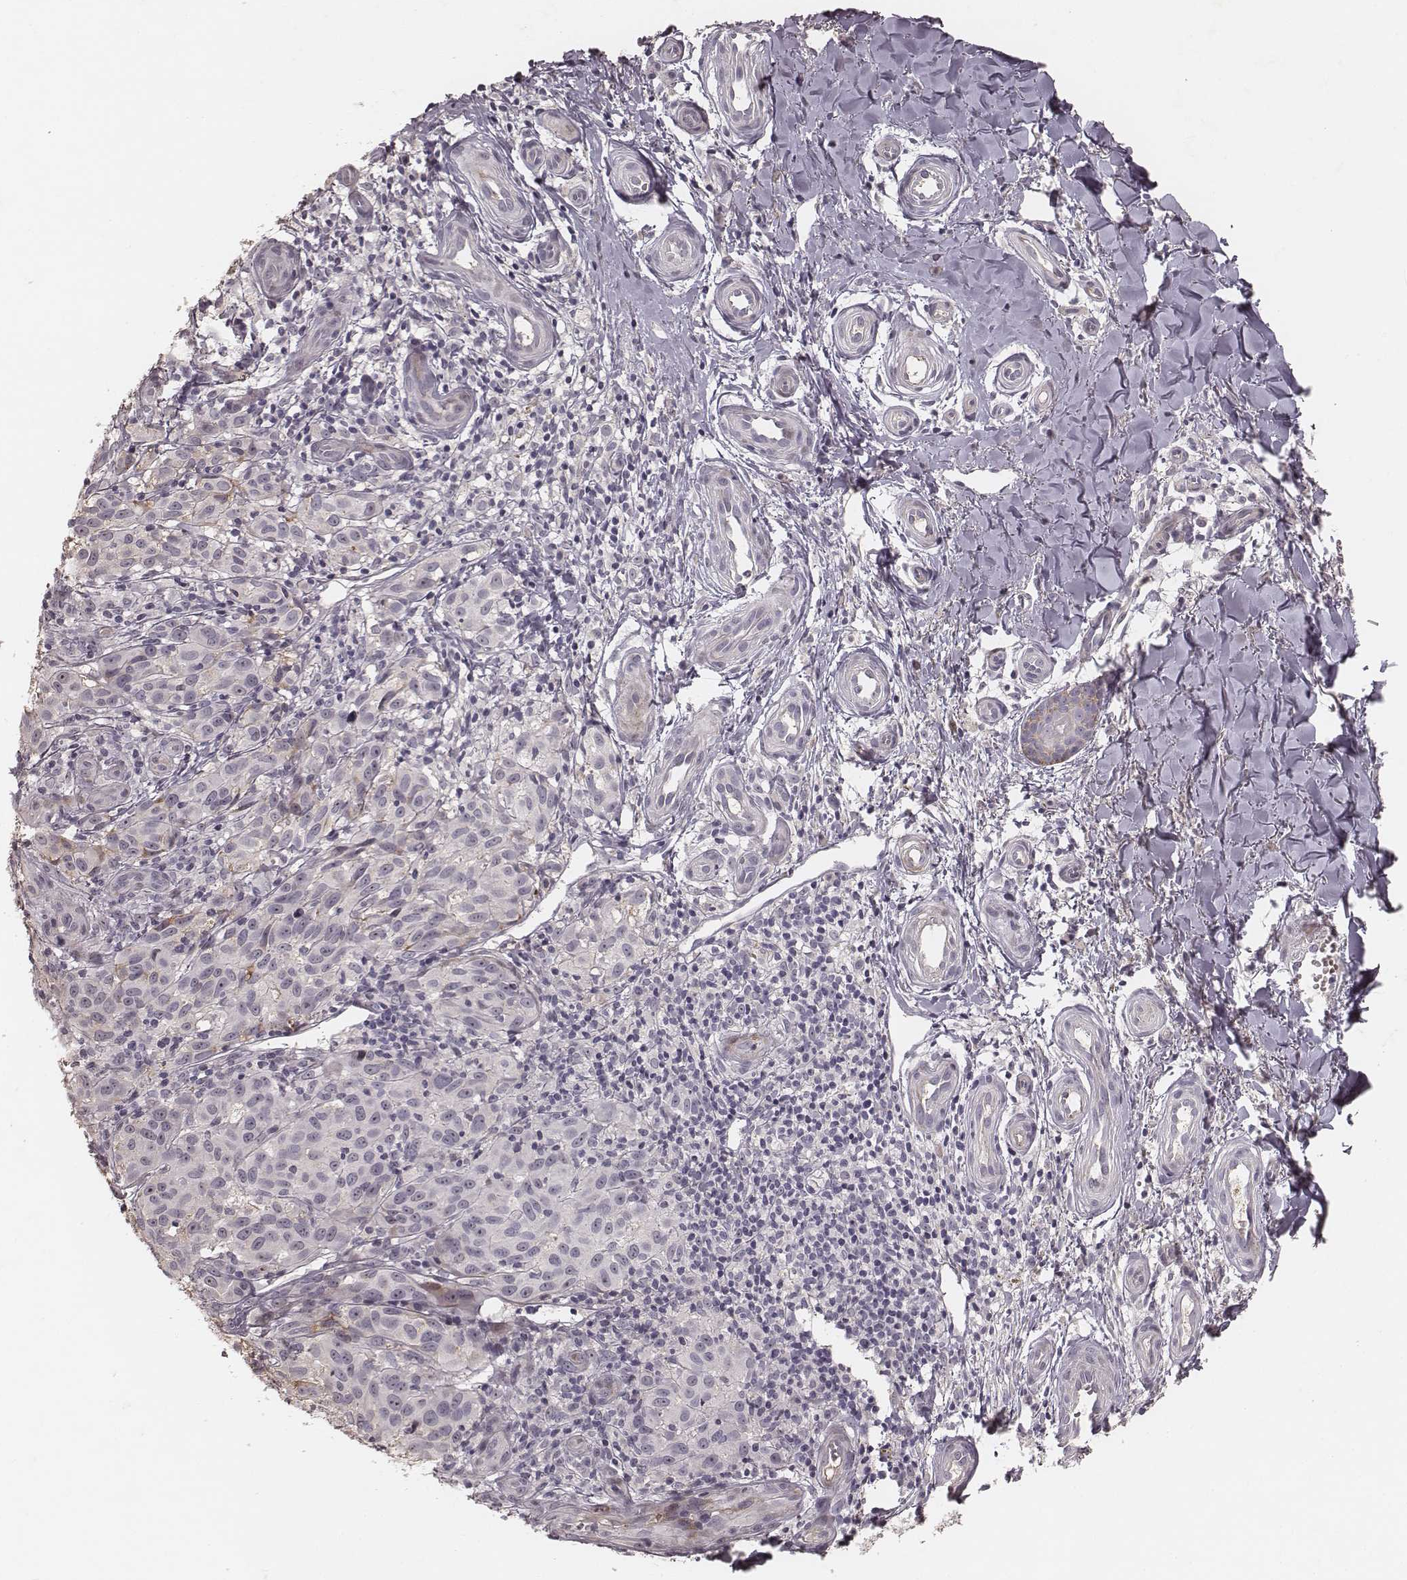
{"staining": {"intensity": "negative", "quantity": "none", "location": "none"}, "tissue": "melanoma", "cell_type": "Tumor cells", "image_type": "cancer", "snomed": [{"axis": "morphology", "description": "Malignant melanoma, NOS"}, {"axis": "topography", "description": "Skin"}], "caption": "DAB (3,3'-diaminobenzidine) immunohistochemical staining of human malignant melanoma reveals no significant expression in tumor cells.", "gene": "MADCAM1", "patient": {"sex": "female", "age": 53}}